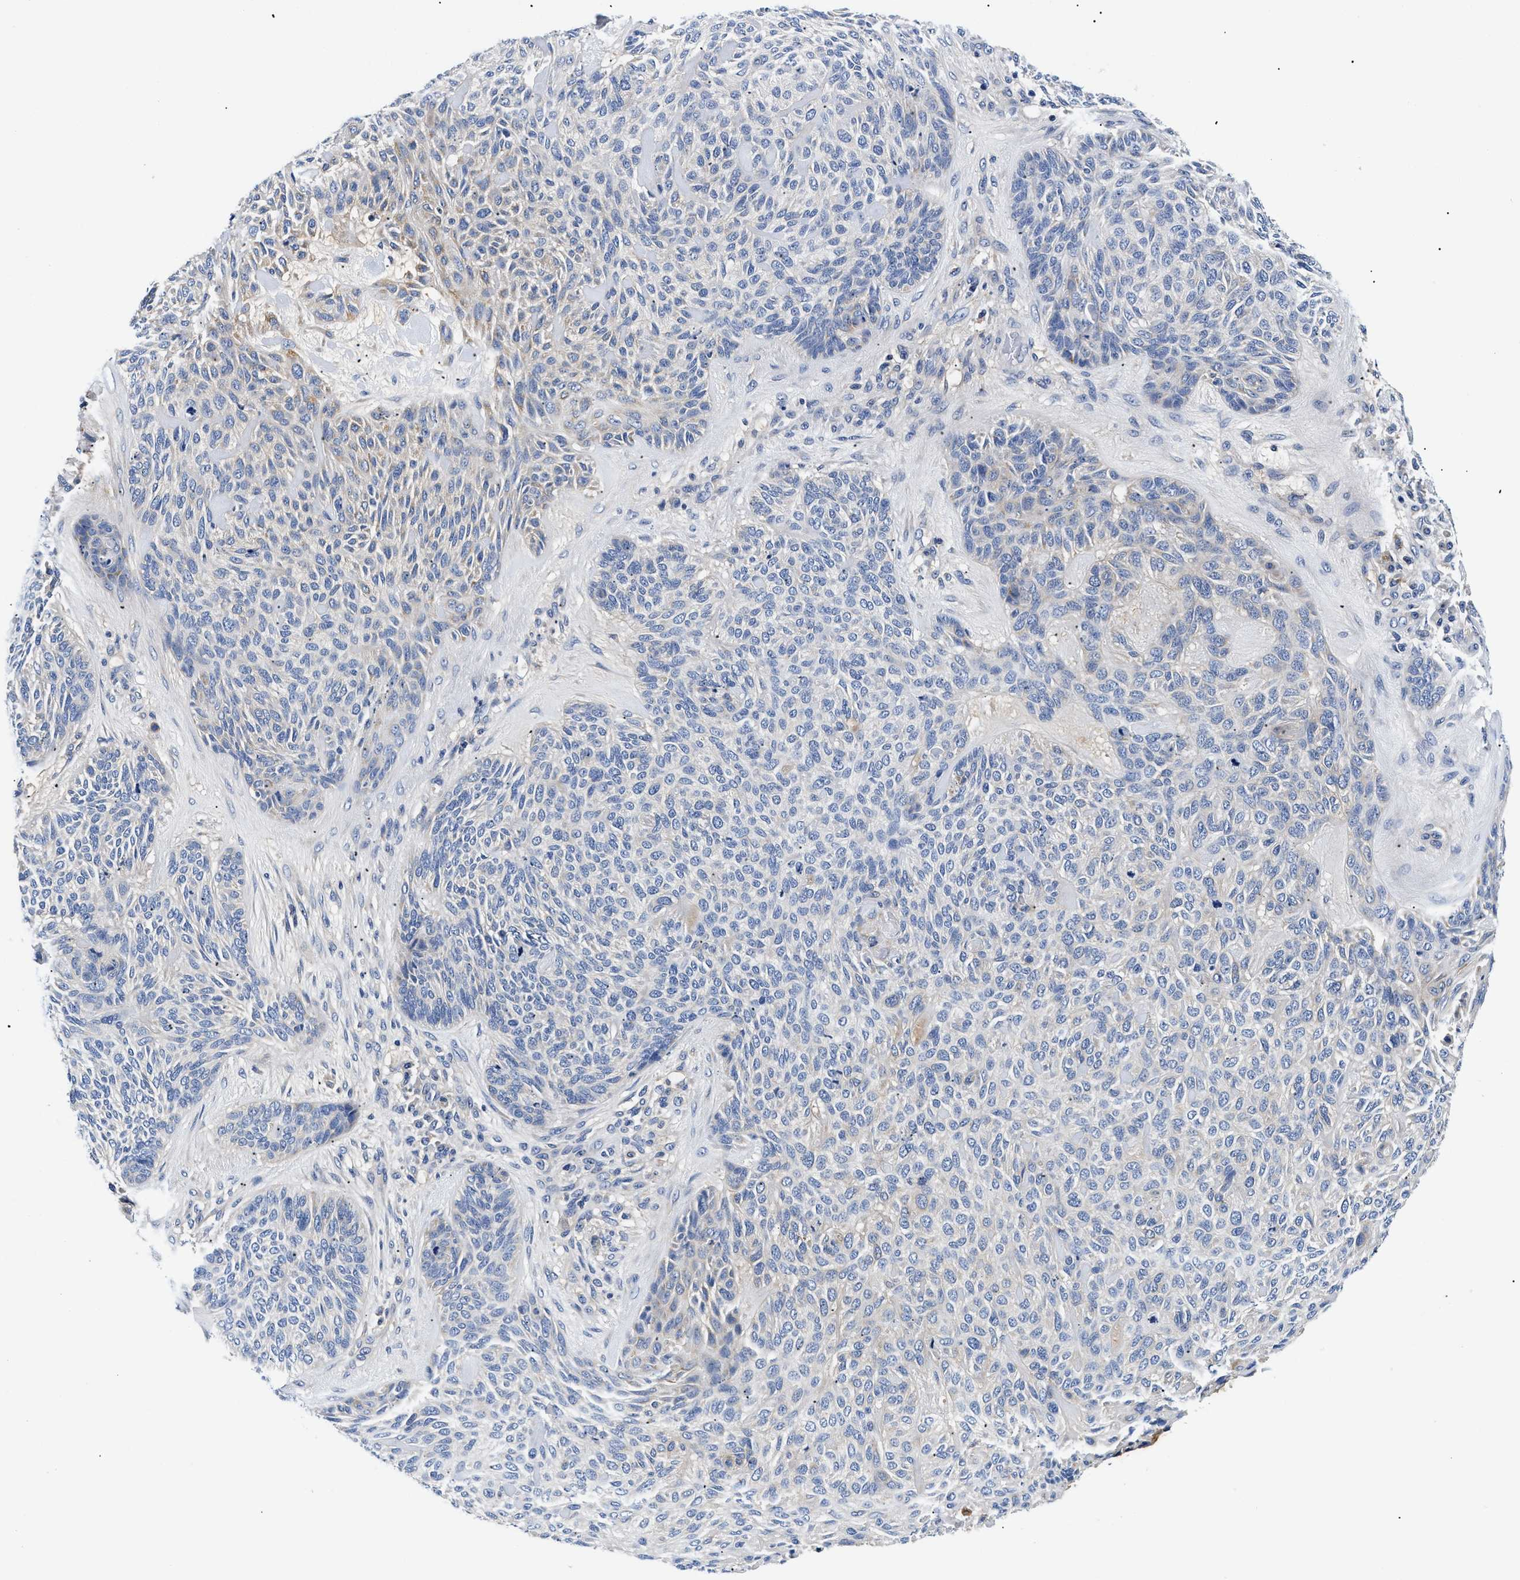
{"staining": {"intensity": "negative", "quantity": "none", "location": "none"}, "tissue": "skin cancer", "cell_type": "Tumor cells", "image_type": "cancer", "snomed": [{"axis": "morphology", "description": "Basal cell carcinoma"}, {"axis": "topography", "description": "Skin"}], "caption": "IHC of human skin basal cell carcinoma demonstrates no expression in tumor cells.", "gene": "MEA1", "patient": {"sex": "male", "age": 55}}